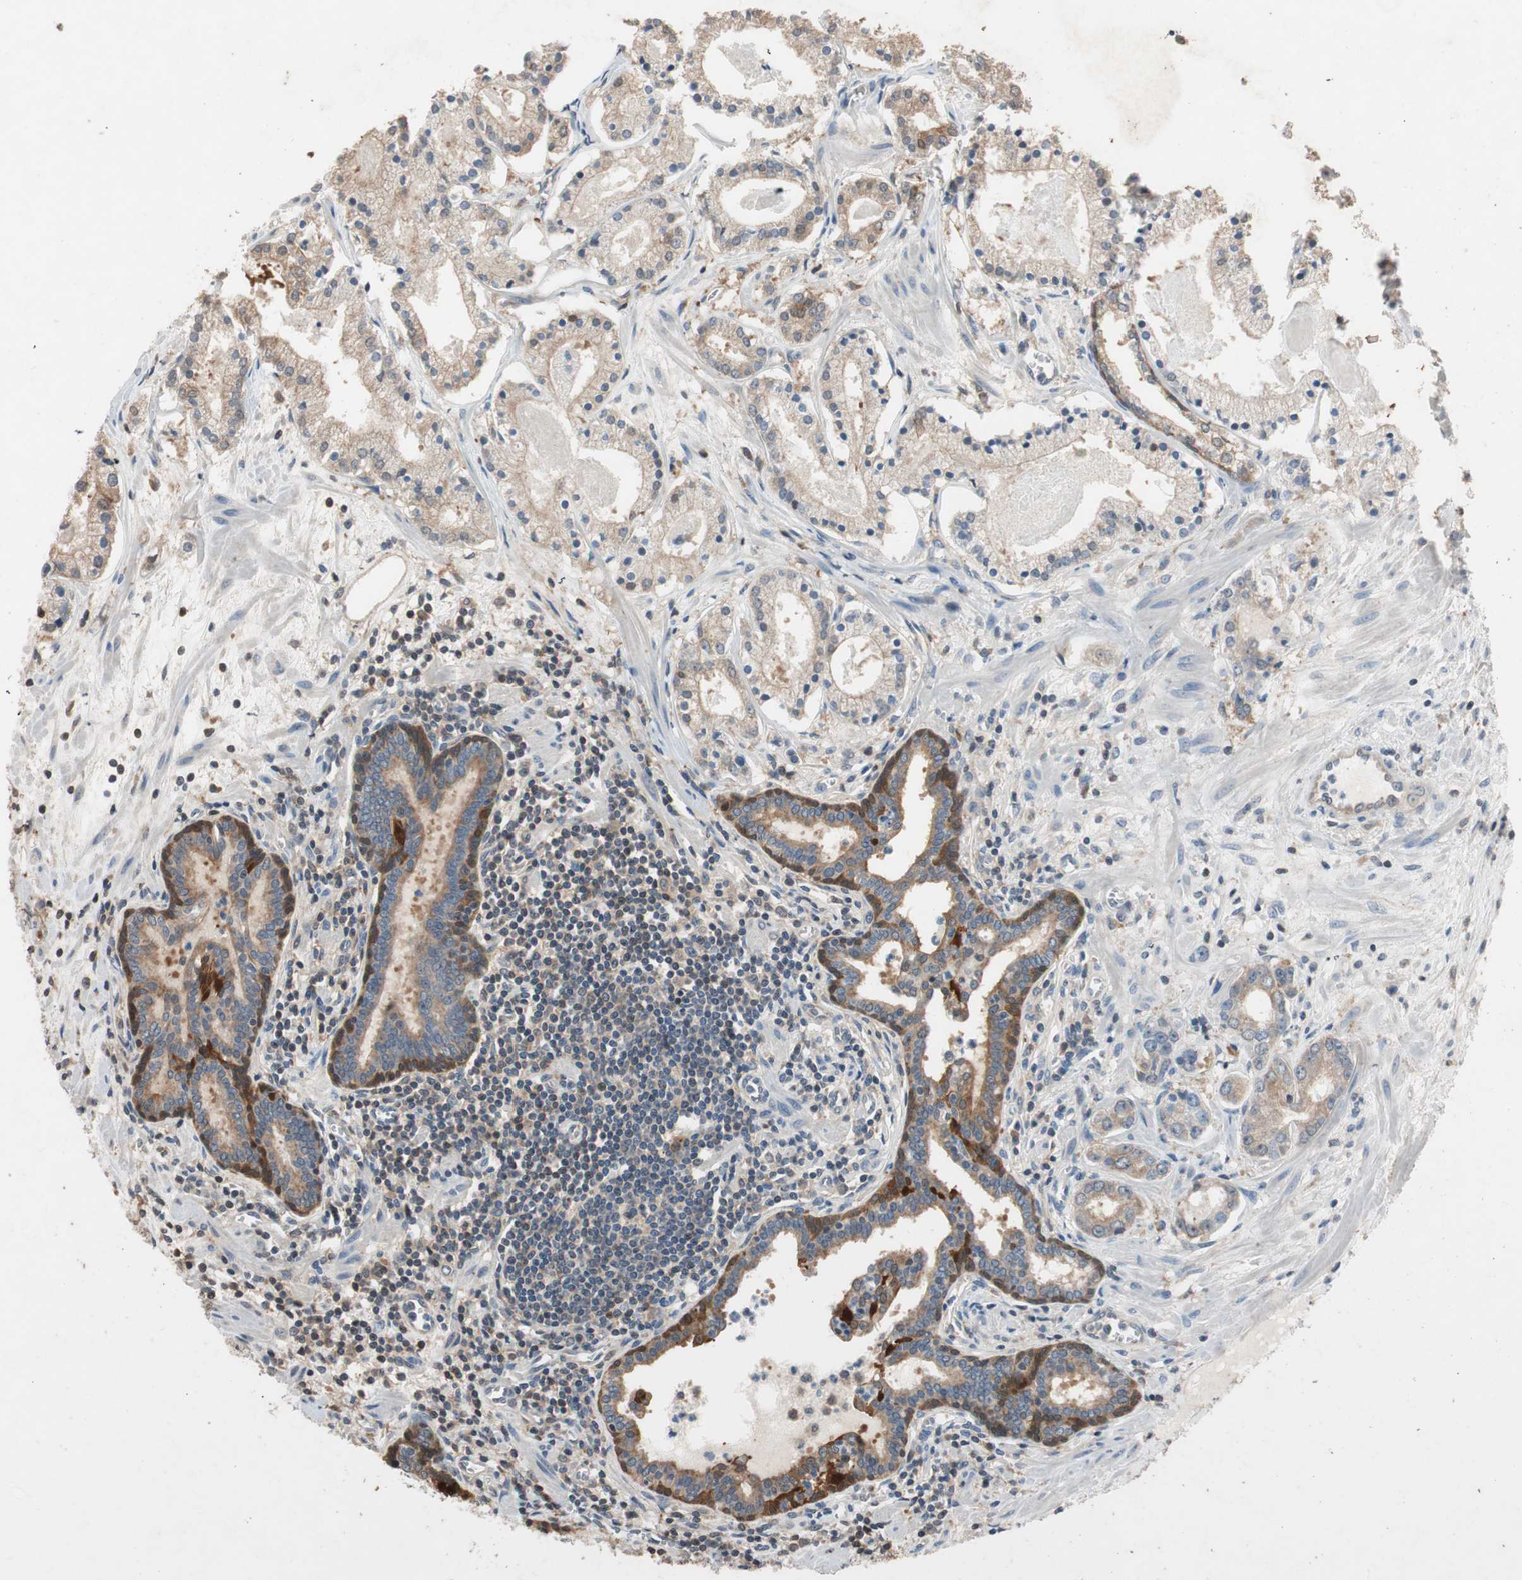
{"staining": {"intensity": "weak", "quantity": ">75%", "location": "cytoplasmic/membranous"}, "tissue": "prostate cancer", "cell_type": "Tumor cells", "image_type": "cancer", "snomed": [{"axis": "morphology", "description": "Adenocarcinoma, Low grade"}, {"axis": "topography", "description": "Prostate"}], "caption": "IHC image of neoplastic tissue: prostate low-grade adenocarcinoma stained using IHC demonstrates low levels of weak protein expression localized specifically in the cytoplasmic/membranous of tumor cells, appearing as a cytoplasmic/membranous brown color.", "gene": "SERPINB5", "patient": {"sex": "male", "age": 59}}